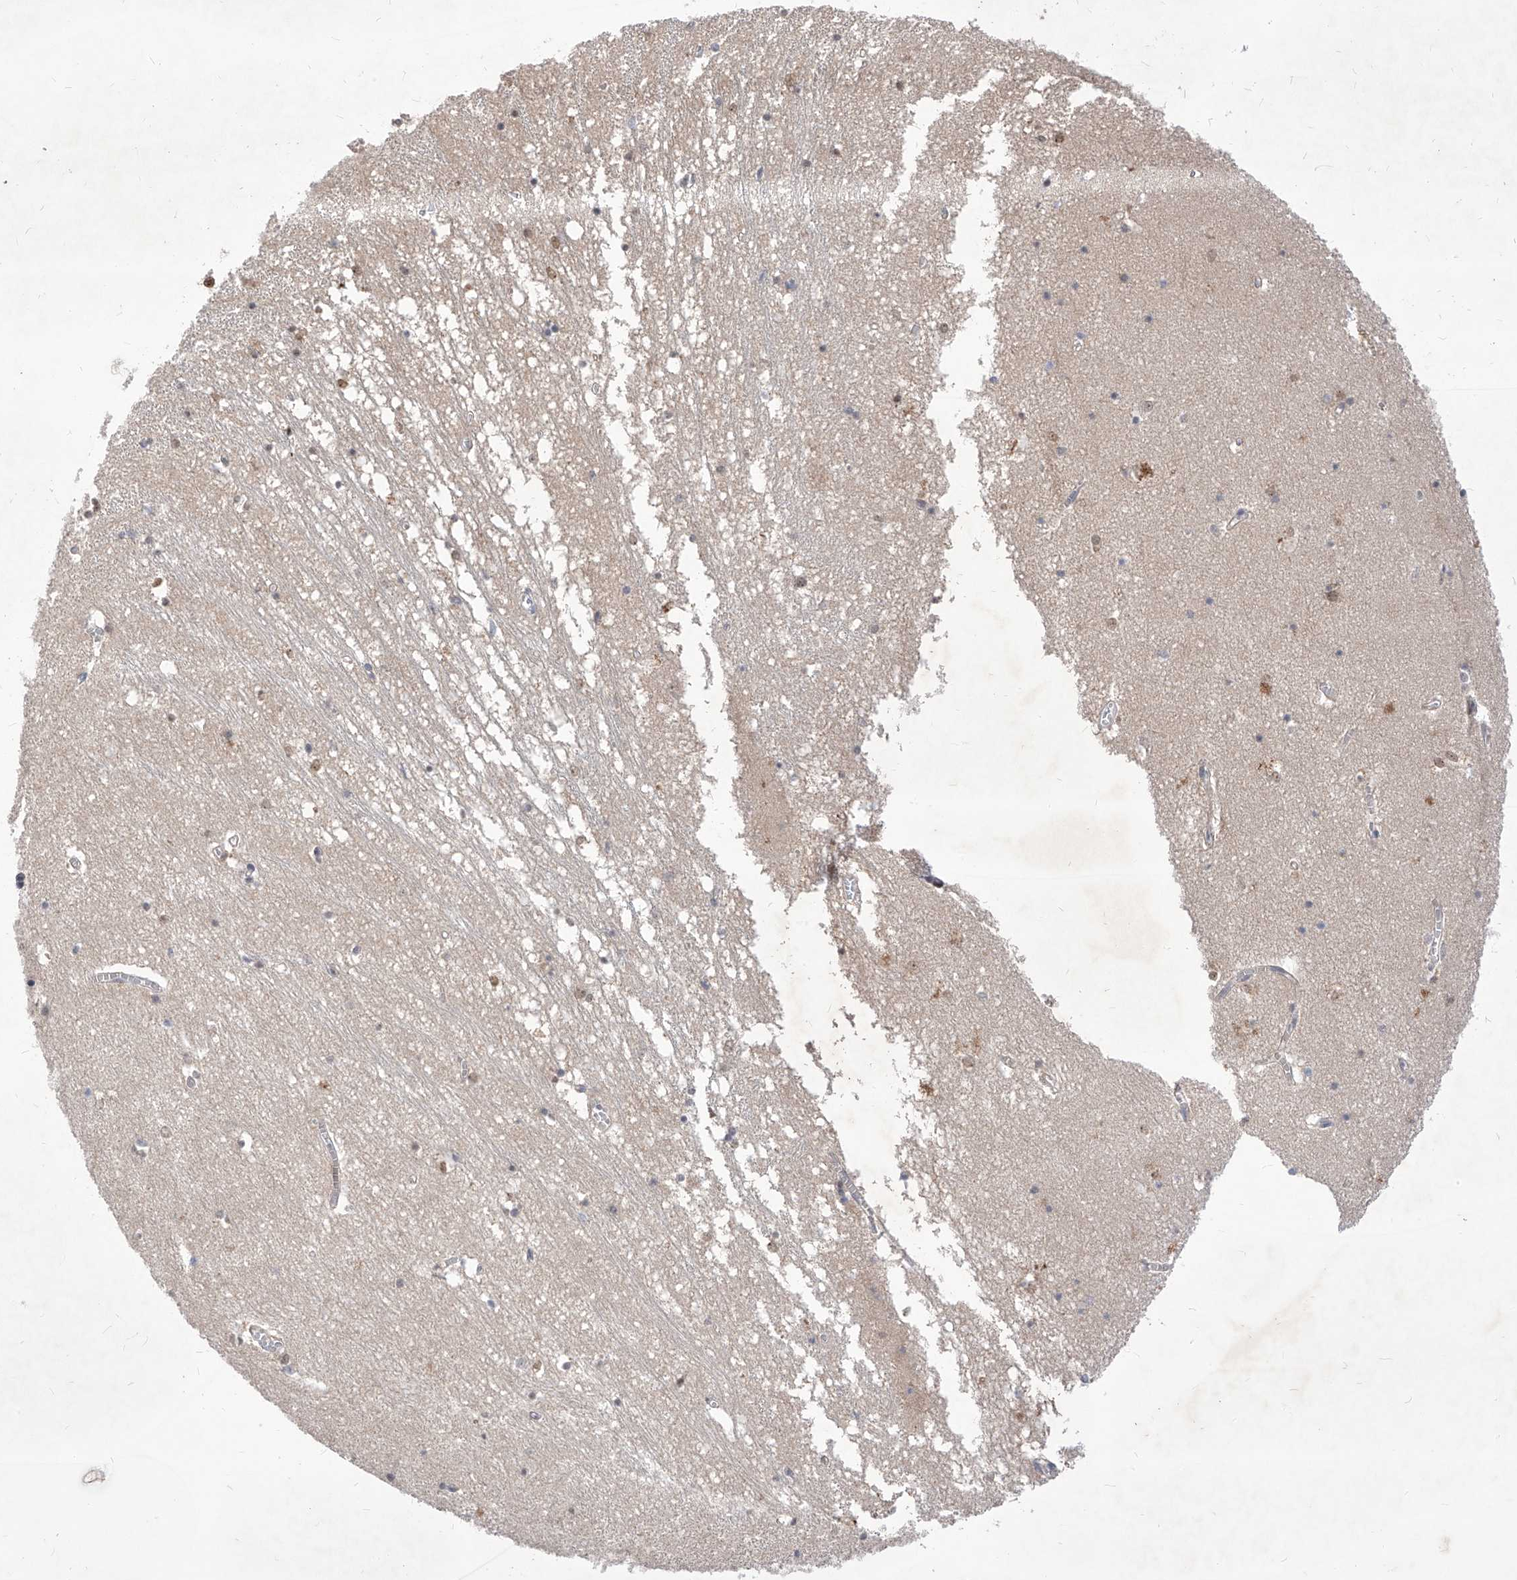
{"staining": {"intensity": "weak", "quantity": "<25%", "location": "nuclear"}, "tissue": "hippocampus", "cell_type": "Glial cells", "image_type": "normal", "snomed": [{"axis": "morphology", "description": "Normal tissue, NOS"}, {"axis": "topography", "description": "Hippocampus"}], "caption": "Protein analysis of benign hippocampus shows no significant expression in glial cells.", "gene": "LGR4", "patient": {"sex": "male", "age": 70}}